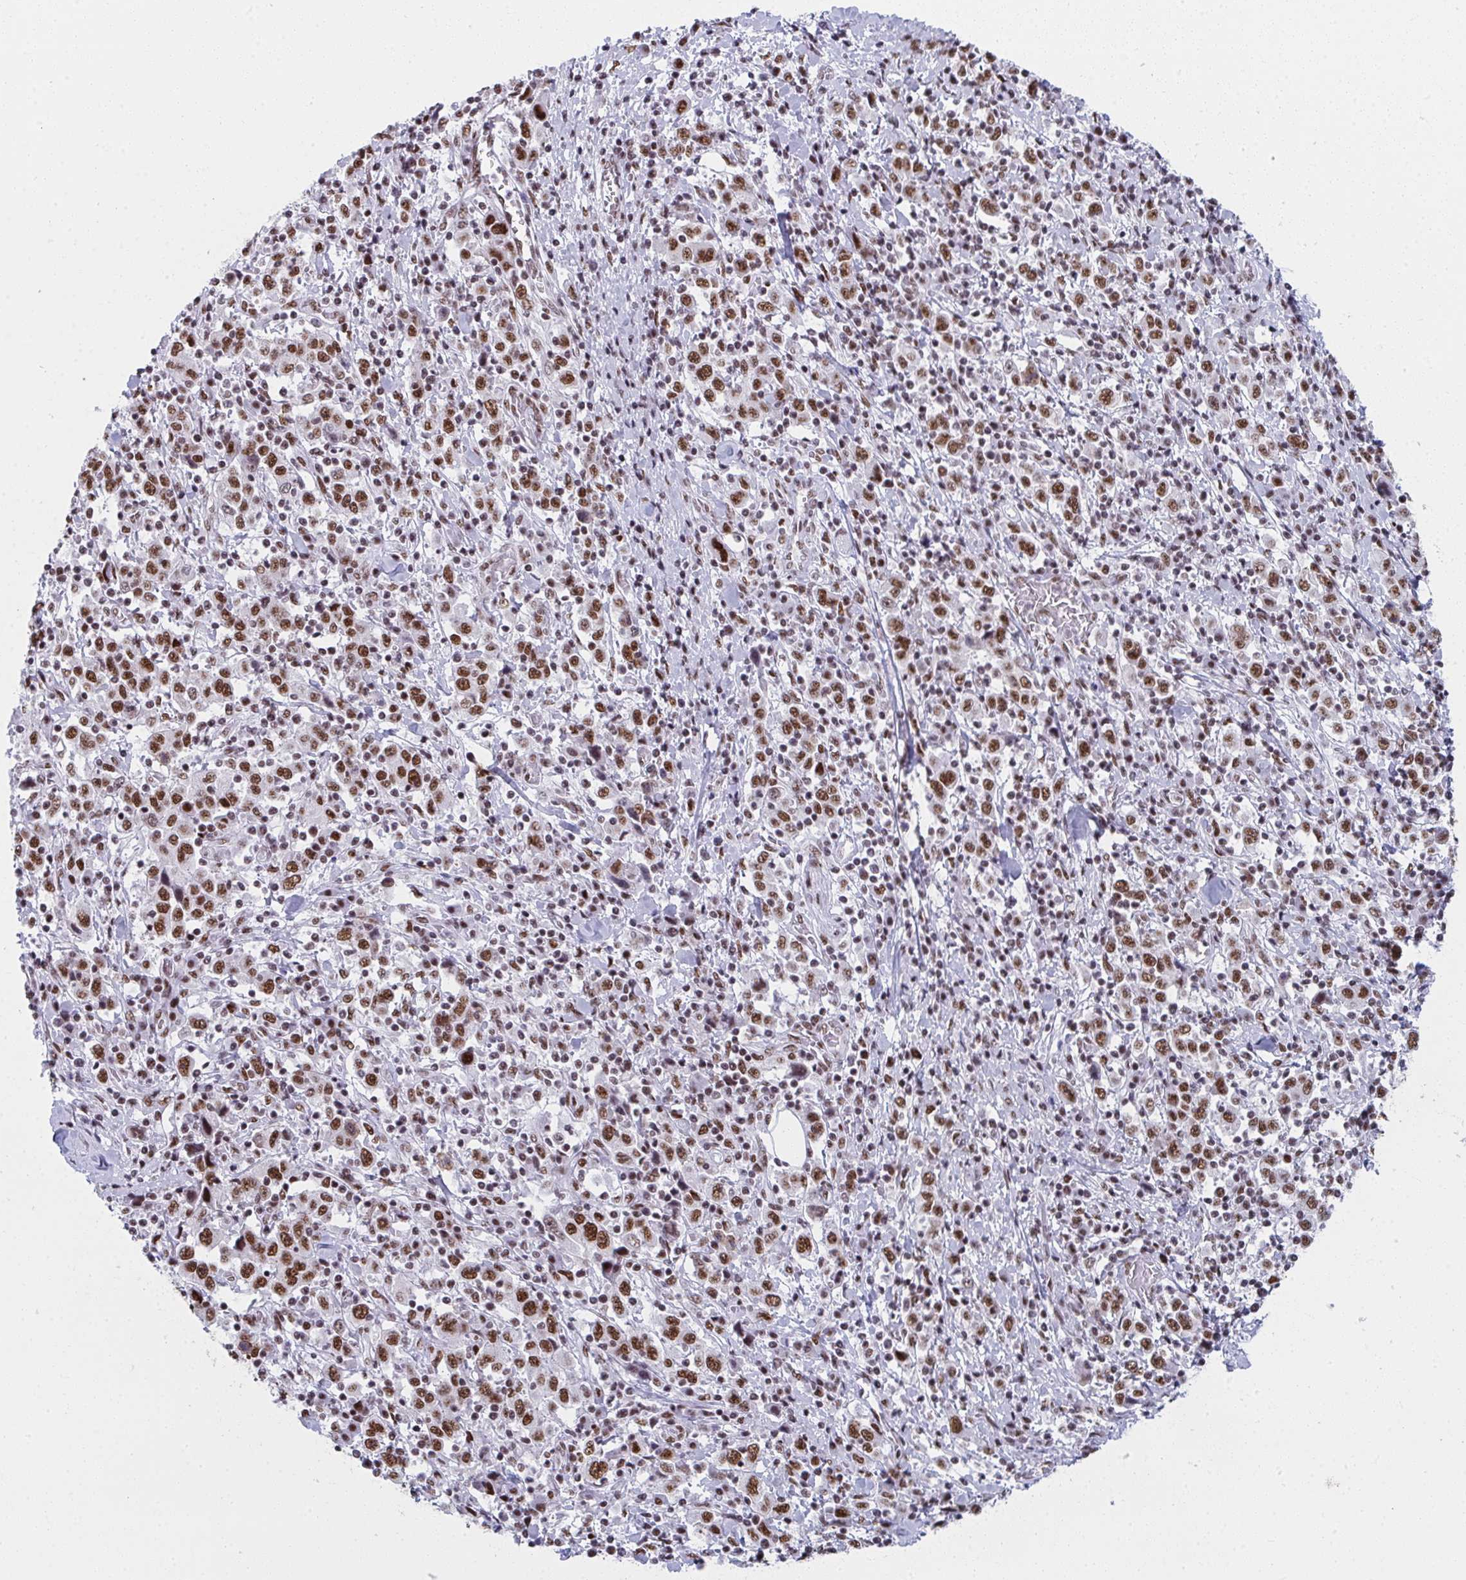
{"staining": {"intensity": "moderate", "quantity": ">75%", "location": "nuclear"}, "tissue": "stomach cancer", "cell_type": "Tumor cells", "image_type": "cancer", "snomed": [{"axis": "morphology", "description": "Normal tissue, NOS"}, {"axis": "morphology", "description": "Adenocarcinoma, NOS"}, {"axis": "topography", "description": "Stomach, upper"}, {"axis": "topography", "description": "Stomach"}], "caption": "A brown stain labels moderate nuclear expression of a protein in human adenocarcinoma (stomach) tumor cells. The protein of interest is shown in brown color, while the nuclei are stained blue.", "gene": "SNRNP70", "patient": {"sex": "male", "age": 59}}